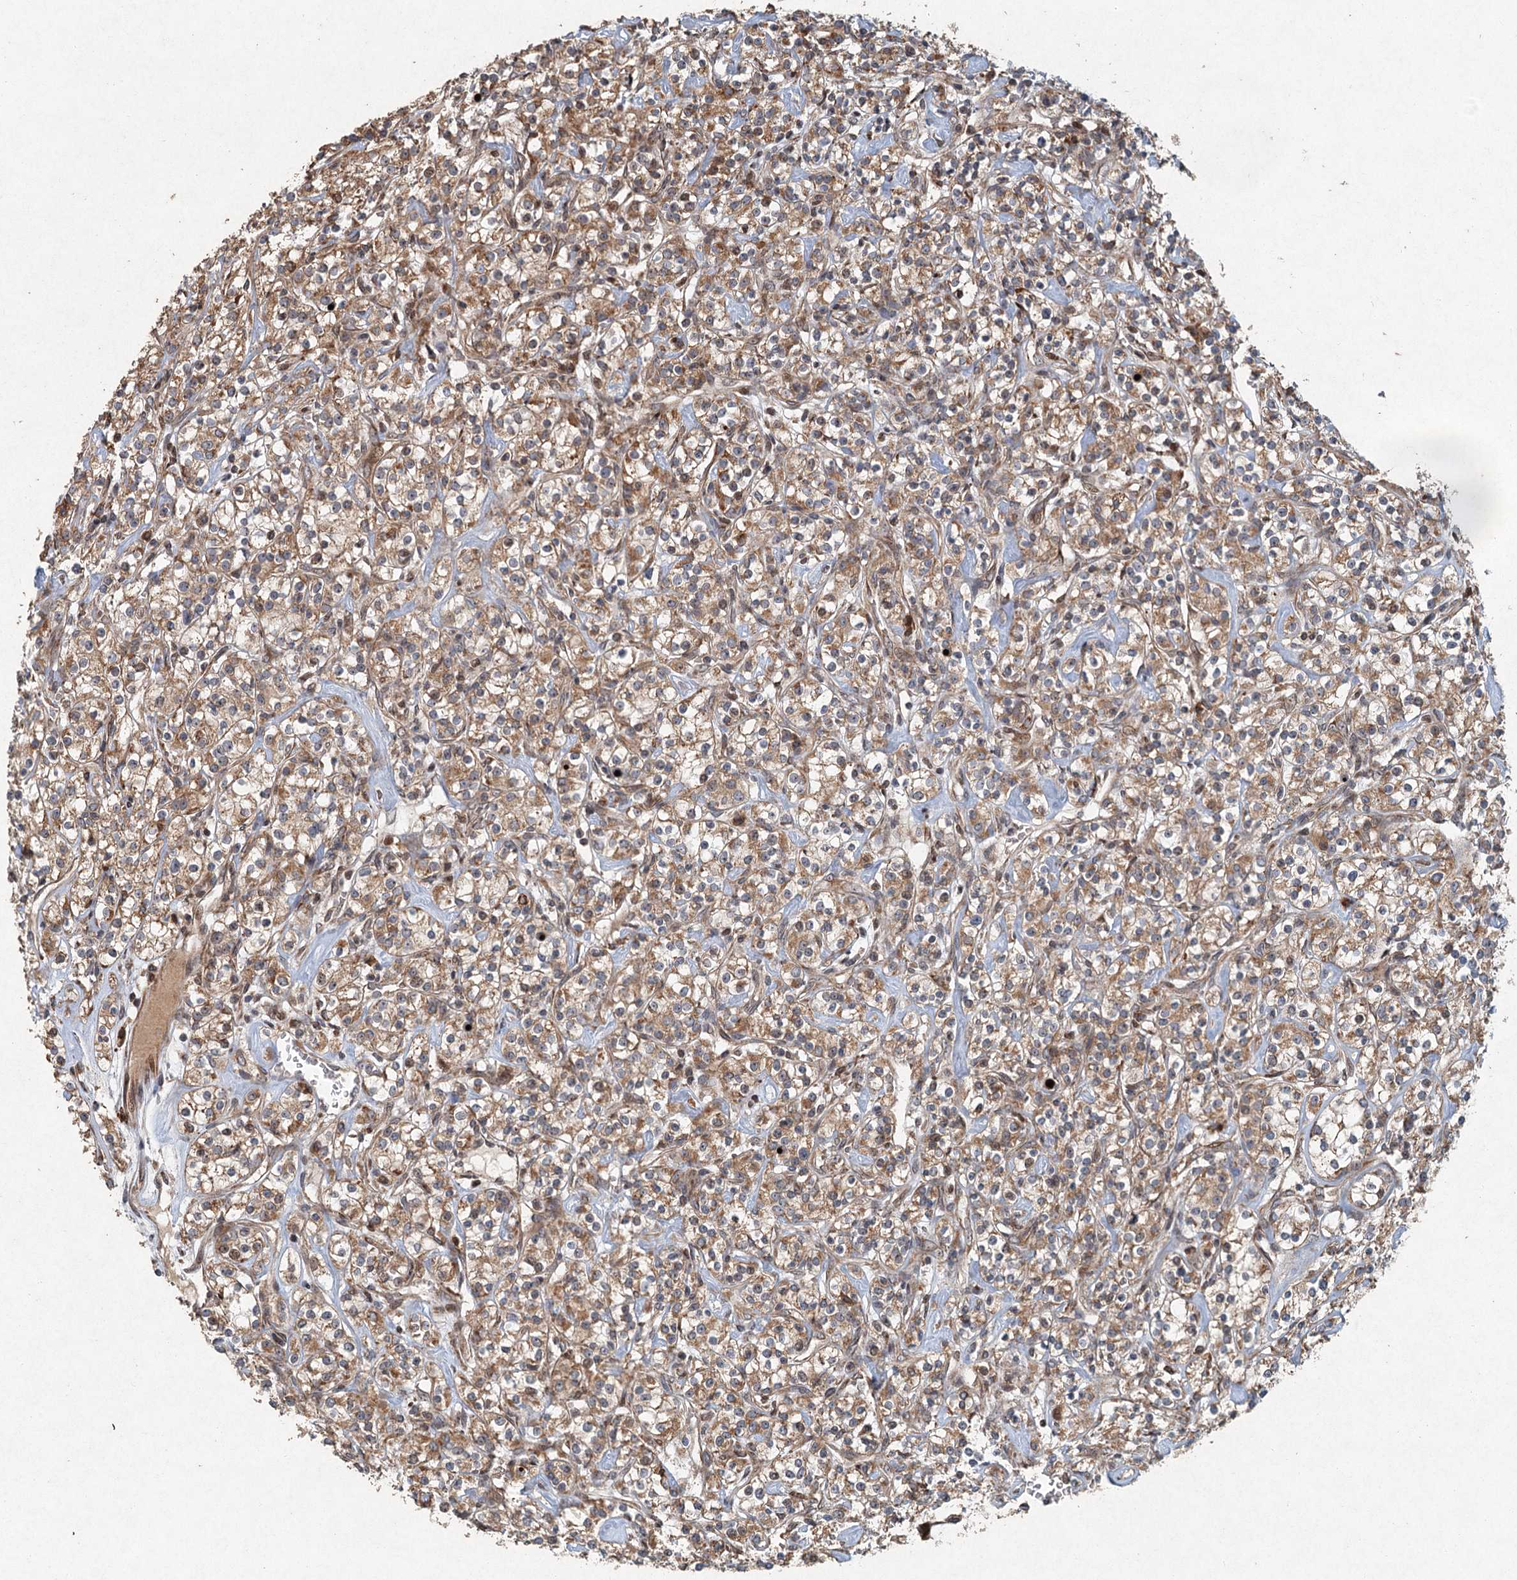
{"staining": {"intensity": "moderate", "quantity": ">75%", "location": "cytoplasmic/membranous"}, "tissue": "renal cancer", "cell_type": "Tumor cells", "image_type": "cancer", "snomed": [{"axis": "morphology", "description": "Adenocarcinoma, NOS"}, {"axis": "topography", "description": "Kidney"}], "caption": "A medium amount of moderate cytoplasmic/membranous expression is present in approximately >75% of tumor cells in renal cancer tissue. (brown staining indicates protein expression, while blue staining denotes nuclei).", "gene": "SRPX2", "patient": {"sex": "male", "age": 77}}